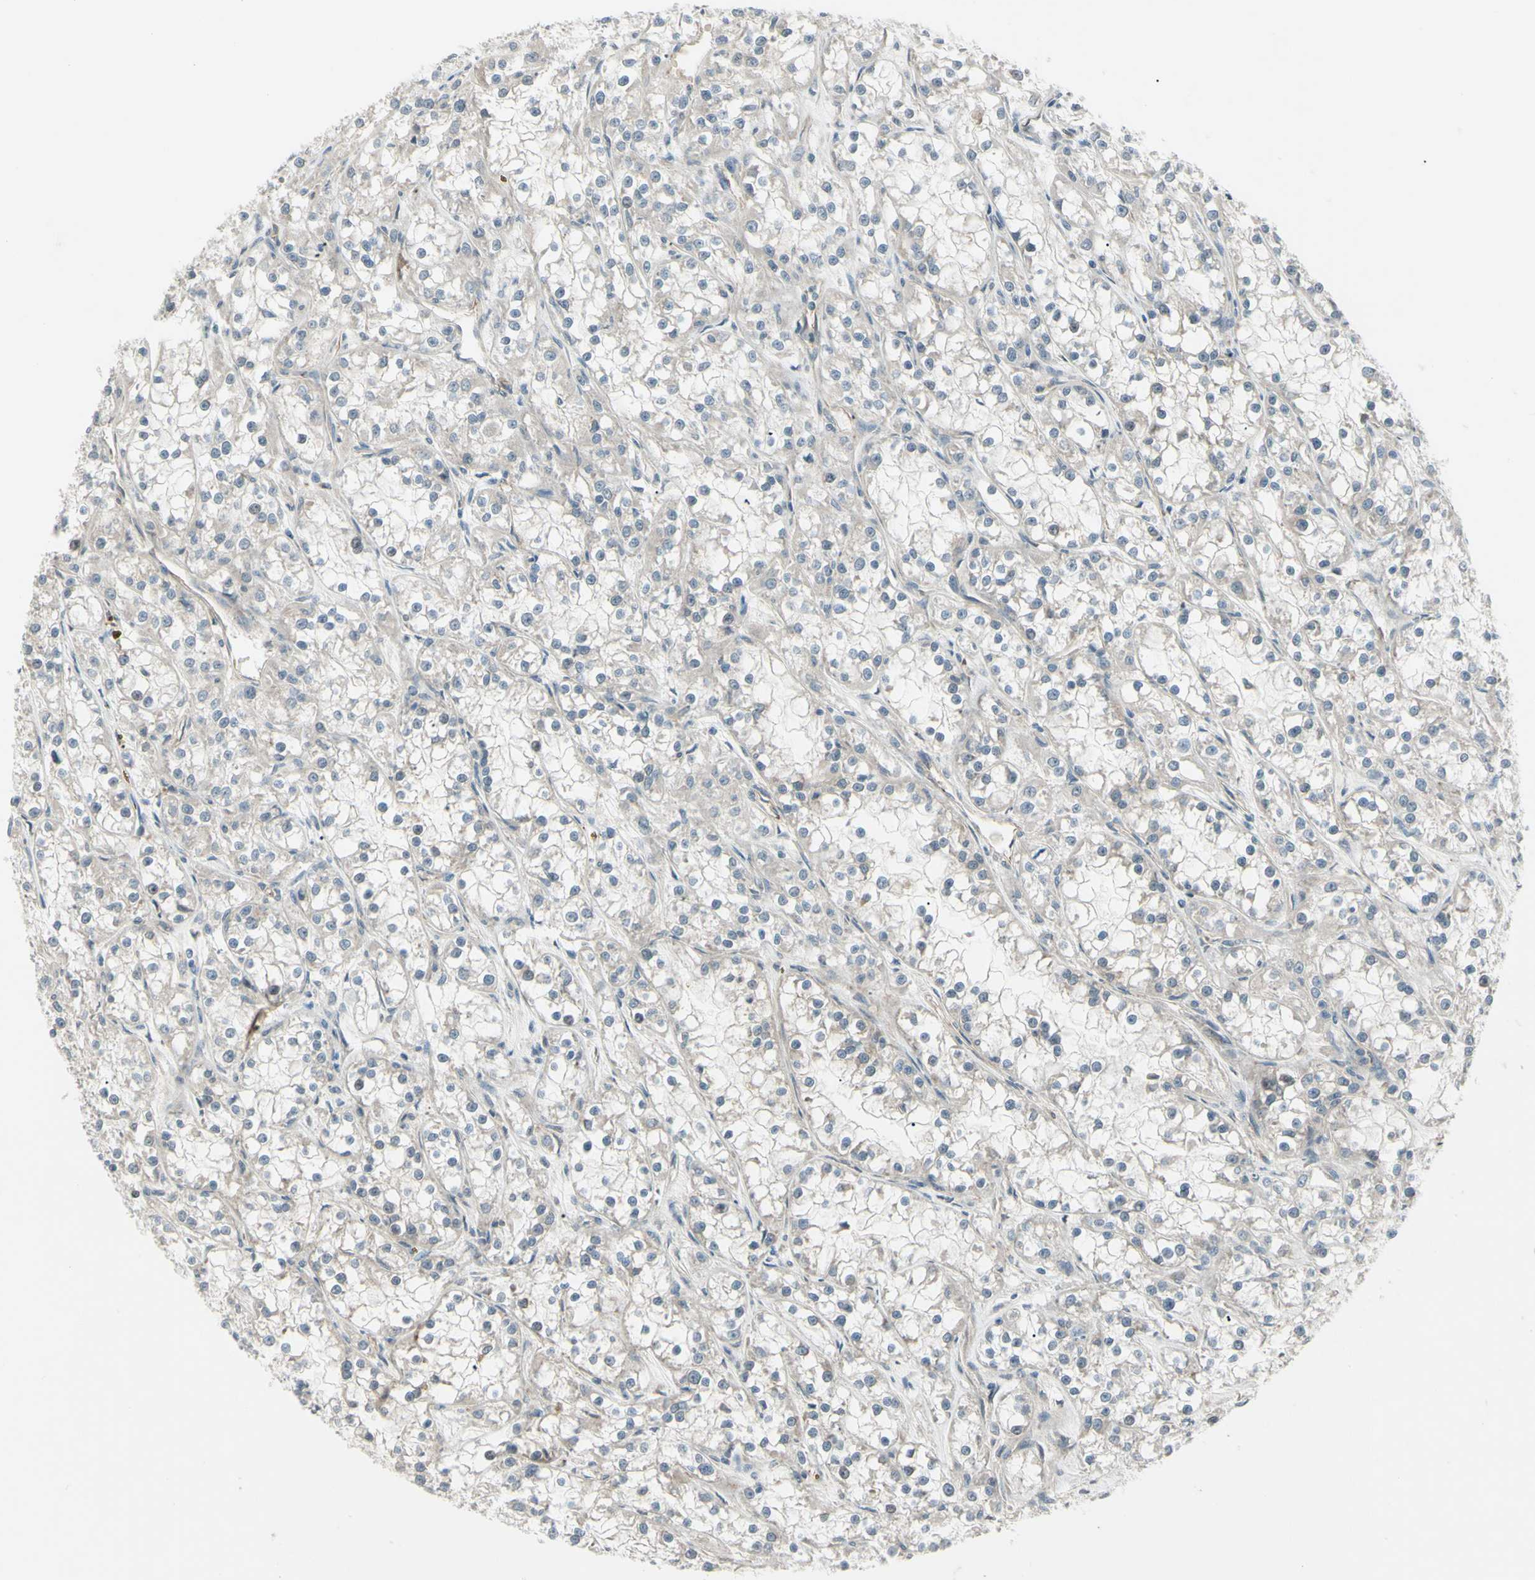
{"staining": {"intensity": "negative", "quantity": "none", "location": "none"}, "tissue": "renal cancer", "cell_type": "Tumor cells", "image_type": "cancer", "snomed": [{"axis": "morphology", "description": "Adenocarcinoma, NOS"}, {"axis": "topography", "description": "Kidney"}], "caption": "An IHC photomicrograph of renal cancer is shown. There is no staining in tumor cells of renal cancer.", "gene": "FGFR2", "patient": {"sex": "female", "age": 52}}